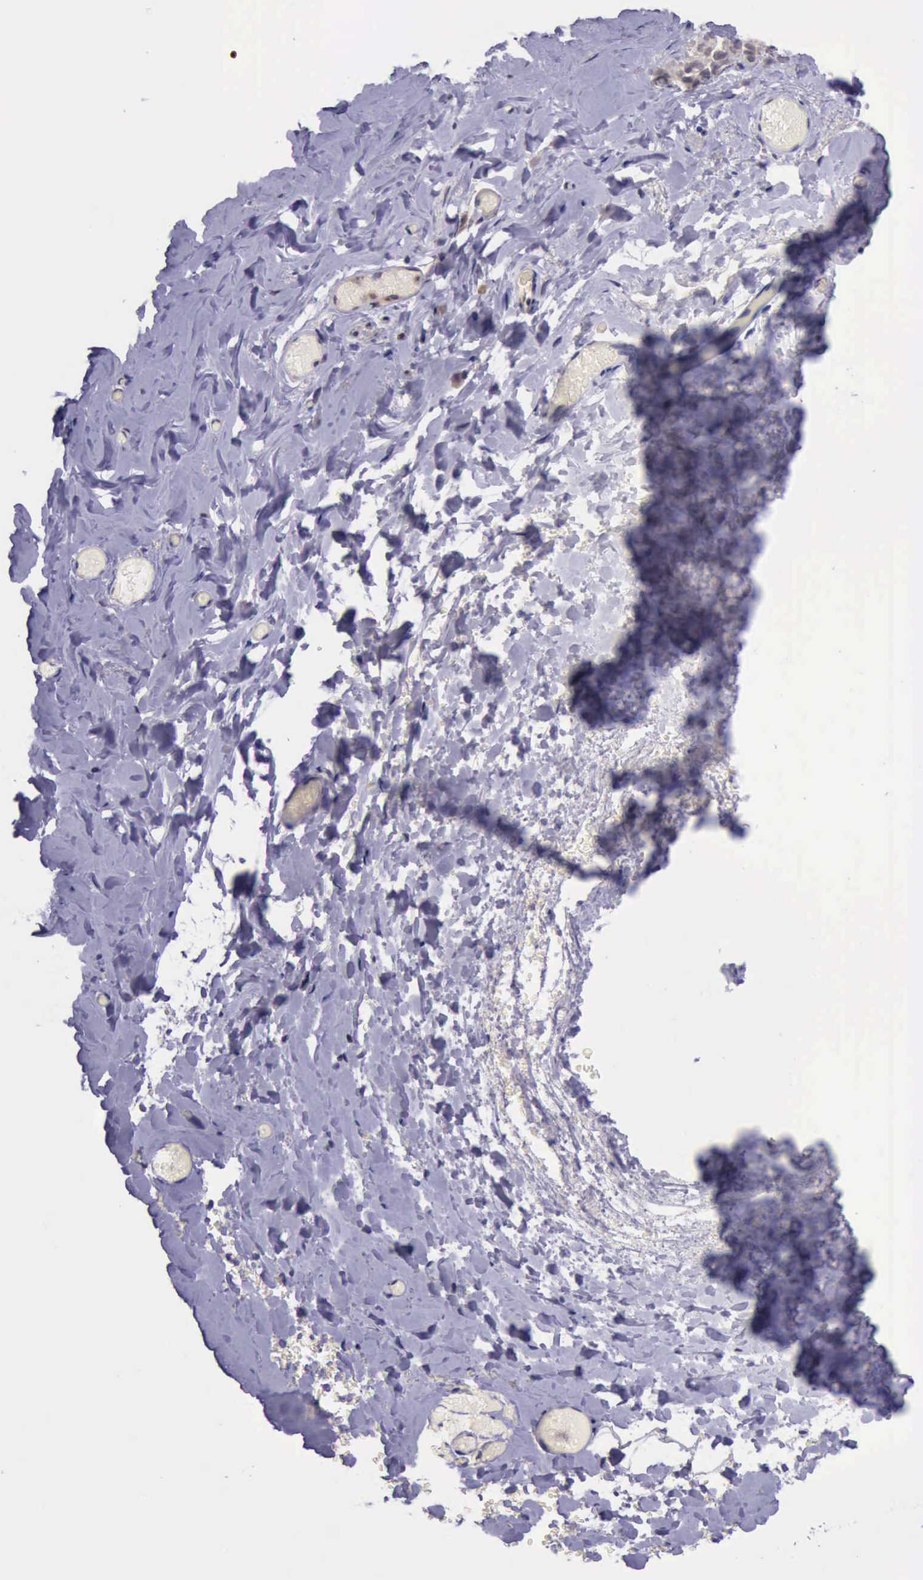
{"staining": {"intensity": "negative", "quantity": "none", "location": "none"}, "tissue": "breast", "cell_type": "Adipocytes", "image_type": "normal", "snomed": [{"axis": "morphology", "description": "Normal tissue, NOS"}, {"axis": "topography", "description": "Breast"}], "caption": "A high-resolution image shows IHC staining of unremarkable breast, which demonstrates no significant staining in adipocytes. (DAB (3,3'-diaminobenzidine) immunohistochemistry (IHC) with hematoxylin counter stain).", "gene": "PLEK2", "patient": {"sex": "female", "age": 75}}